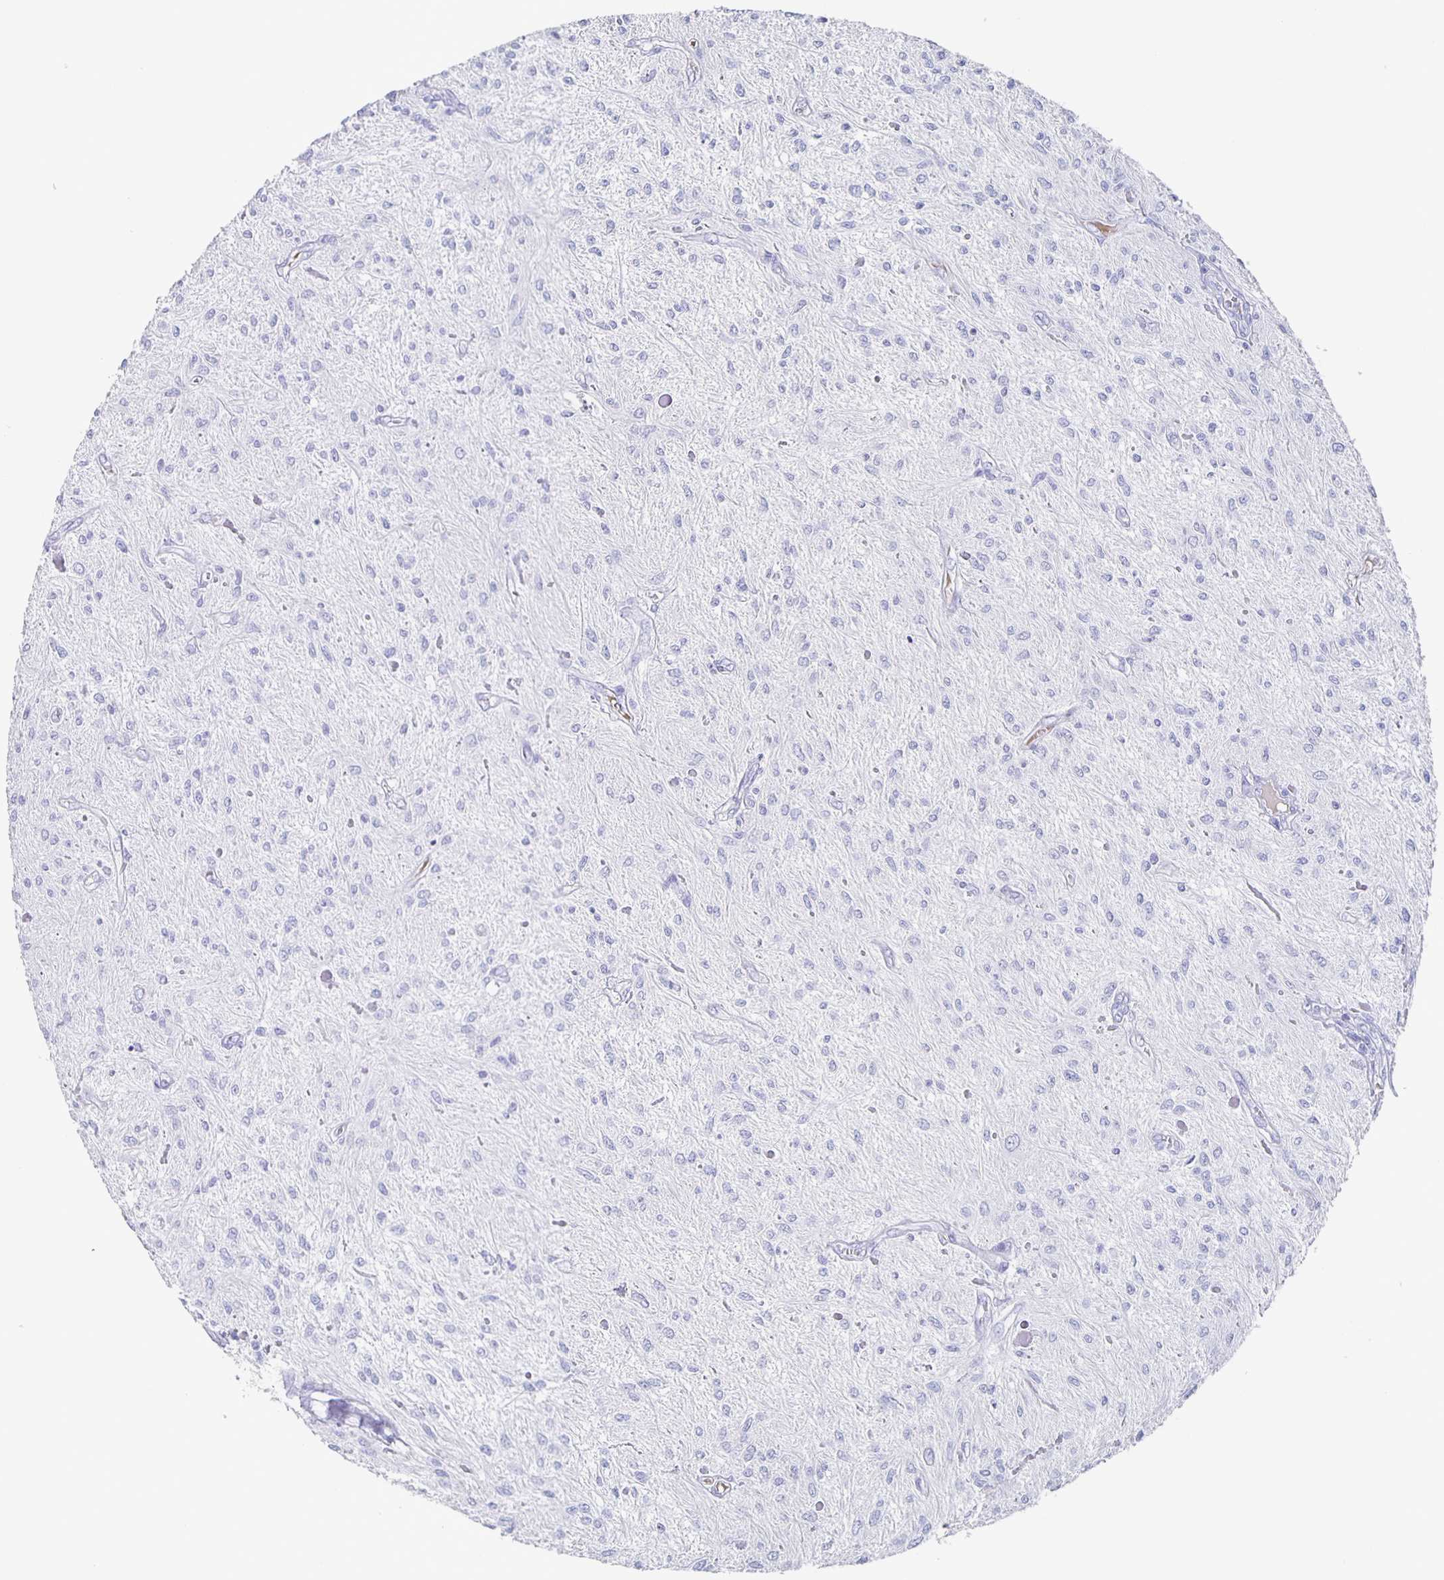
{"staining": {"intensity": "negative", "quantity": "none", "location": "none"}, "tissue": "glioma", "cell_type": "Tumor cells", "image_type": "cancer", "snomed": [{"axis": "morphology", "description": "Glioma, malignant, Low grade"}, {"axis": "topography", "description": "Cerebellum"}], "caption": "Immunohistochemistry (IHC) image of neoplastic tissue: low-grade glioma (malignant) stained with DAB (3,3'-diaminobenzidine) exhibits no significant protein staining in tumor cells.", "gene": "FGA", "patient": {"sex": "female", "age": 14}}